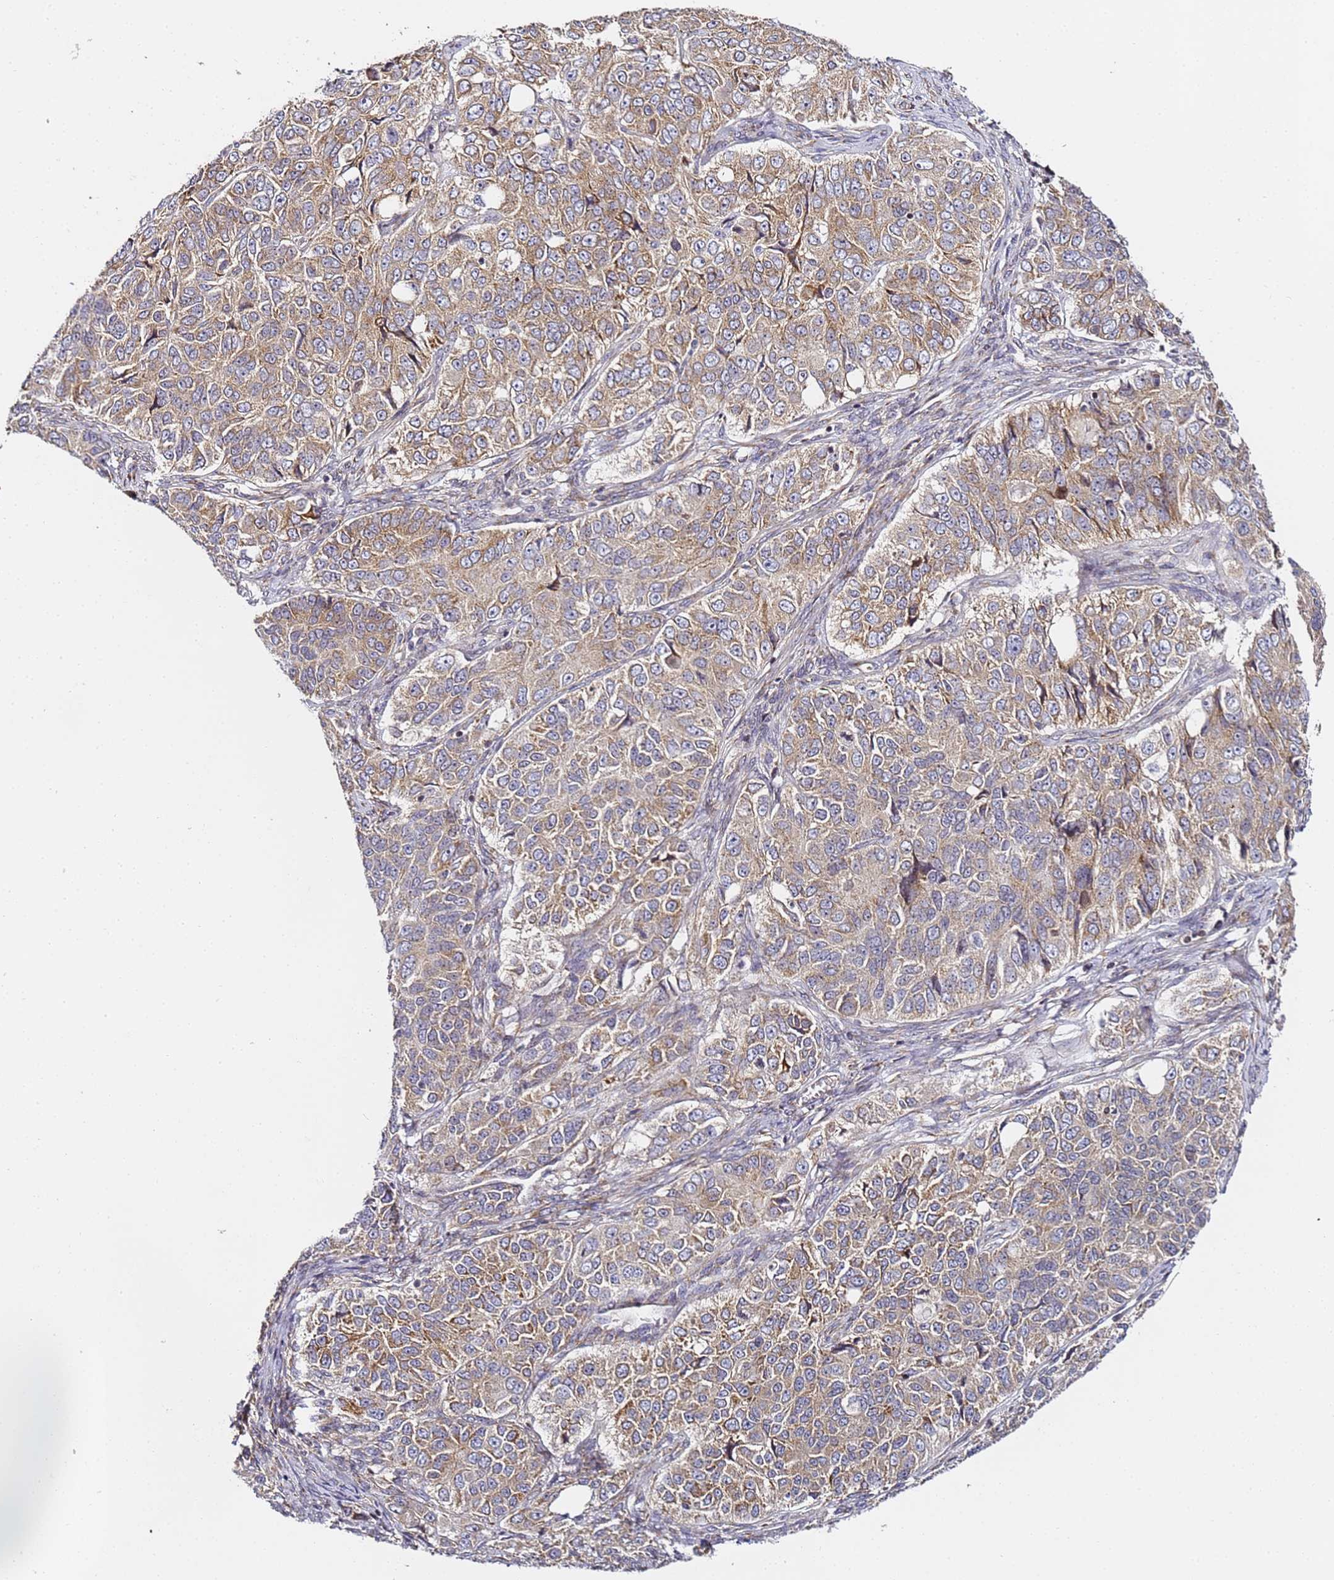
{"staining": {"intensity": "weak", "quantity": ">75%", "location": "cytoplasmic/membranous"}, "tissue": "ovarian cancer", "cell_type": "Tumor cells", "image_type": "cancer", "snomed": [{"axis": "morphology", "description": "Carcinoma, endometroid"}, {"axis": "topography", "description": "Ovary"}], "caption": "Ovarian endometroid carcinoma stained with a protein marker displays weak staining in tumor cells.", "gene": "RPL13A", "patient": {"sex": "female", "age": 51}}